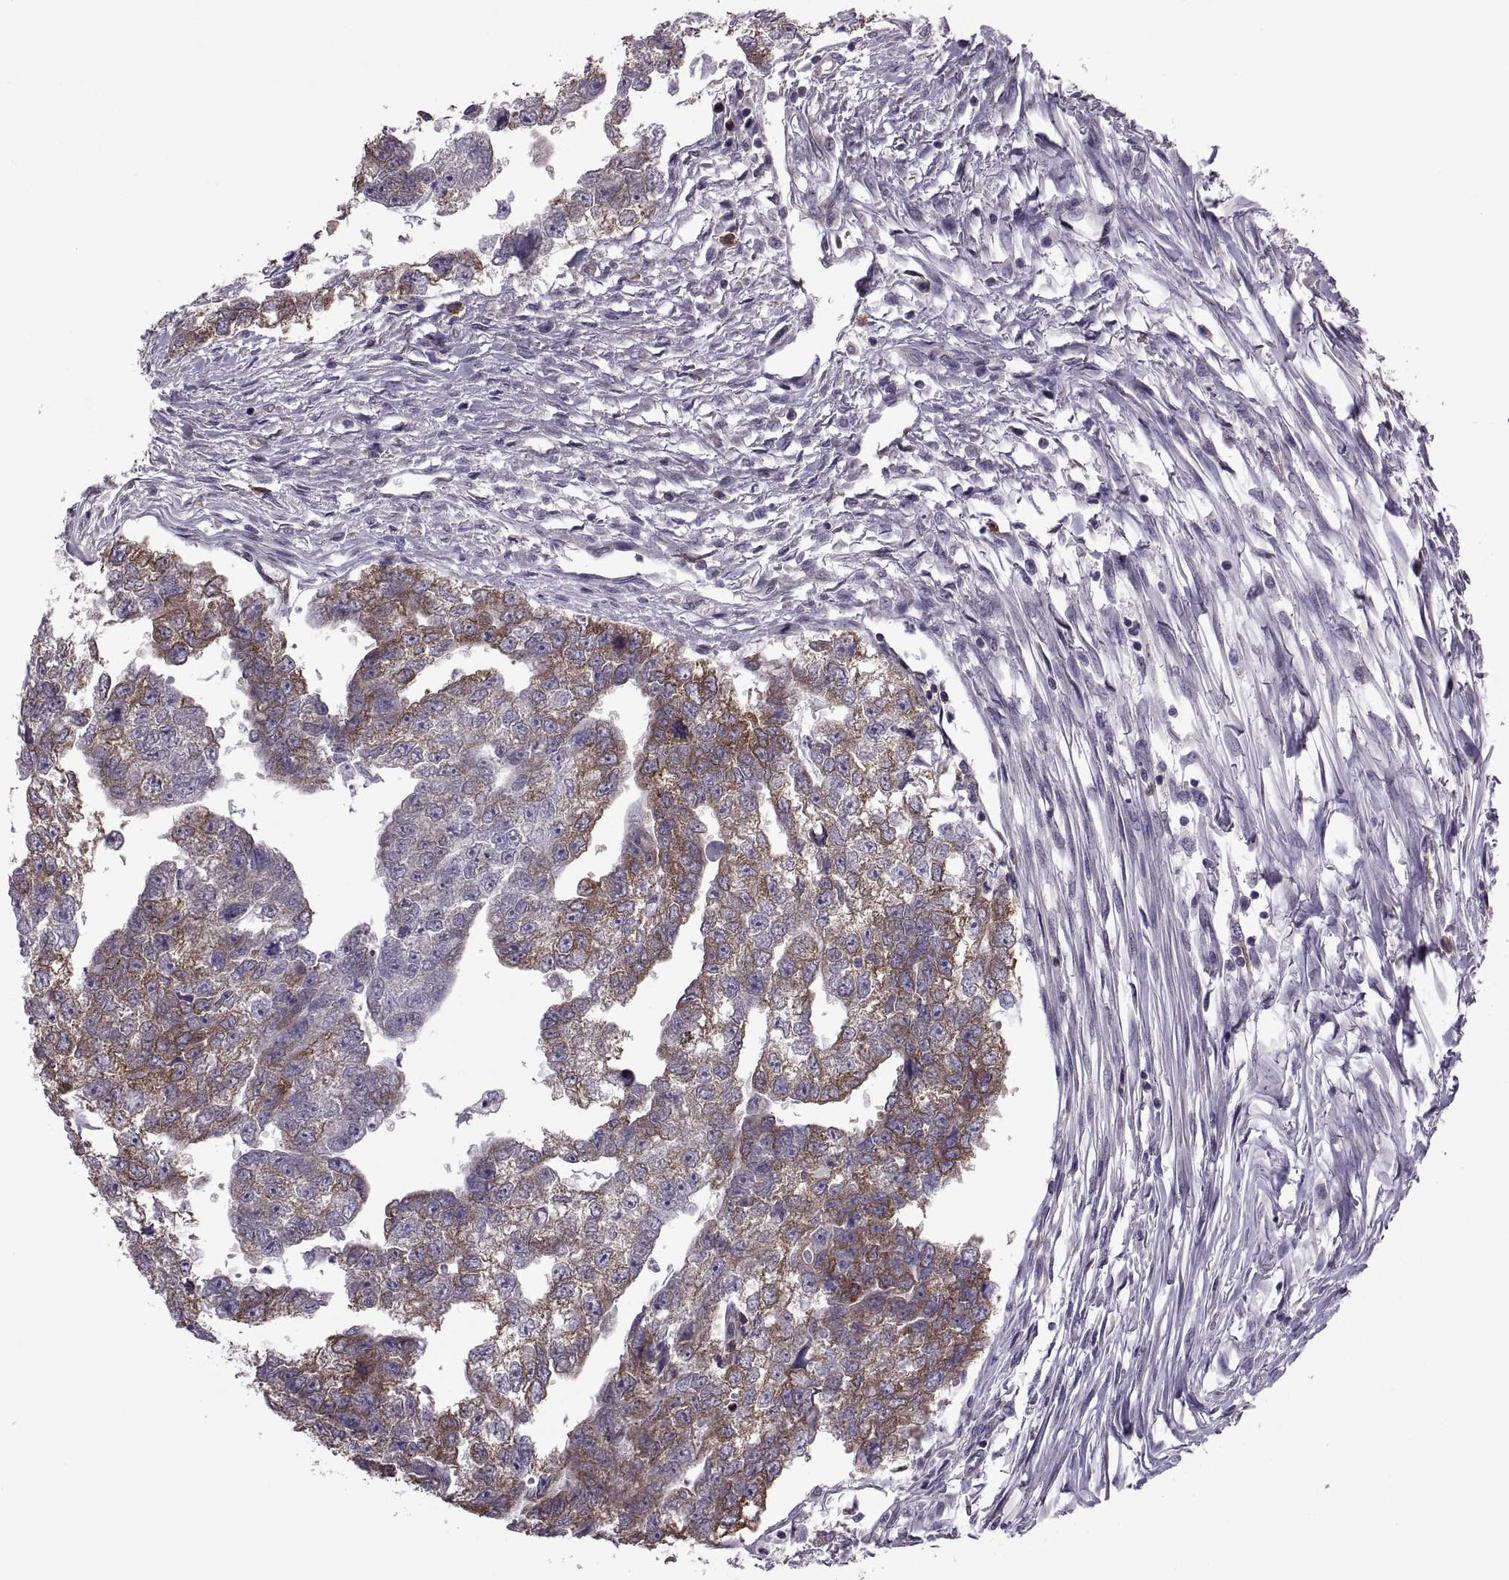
{"staining": {"intensity": "strong", "quantity": "25%-75%", "location": "cytoplasmic/membranous"}, "tissue": "testis cancer", "cell_type": "Tumor cells", "image_type": "cancer", "snomed": [{"axis": "morphology", "description": "Carcinoma, Embryonal, NOS"}, {"axis": "morphology", "description": "Teratoma, malignant, NOS"}, {"axis": "topography", "description": "Testis"}], "caption": "Immunohistochemistry (IHC) micrograph of human testis cancer (teratoma (malignant)) stained for a protein (brown), which shows high levels of strong cytoplasmic/membranous staining in about 25%-75% of tumor cells.", "gene": "PABPC1", "patient": {"sex": "male", "age": 44}}